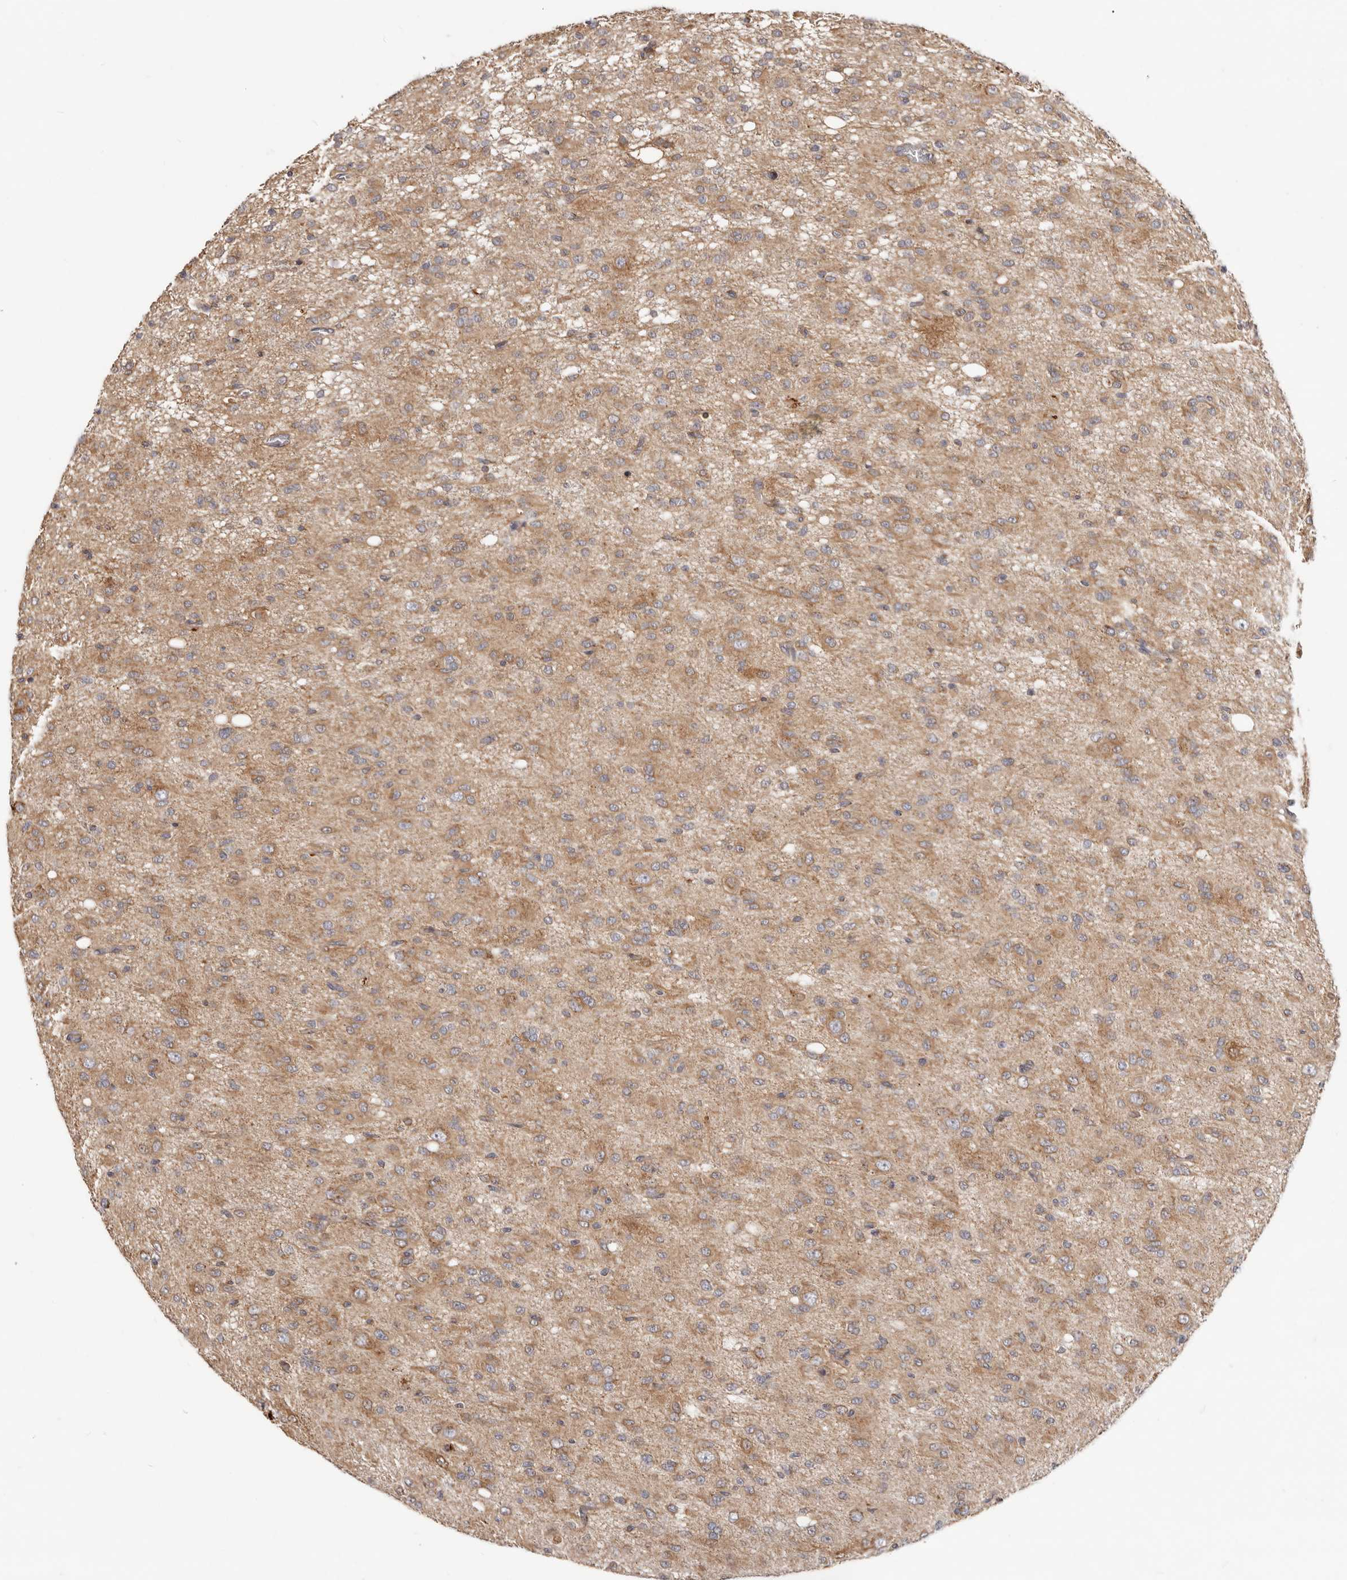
{"staining": {"intensity": "weak", "quantity": ">75%", "location": "cytoplasmic/membranous"}, "tissue": "glioma", "cell_type": "Tumor cells", "image_type": "cancer", "snomed": [{"axis": "morphology", "description": "Glioma, malignant, High grade"}, {"axis": "topography", "description": "Brain"}], "caption": "This histopathology image reveals immunohistochemistry staining of human high-grade glioma (malignant), with low weak cytoplasmic/membranous positivity in approximately >75% of tumor cells.", "gene": "TOR3A", "patient": {"sex": "female", "age": 59}}